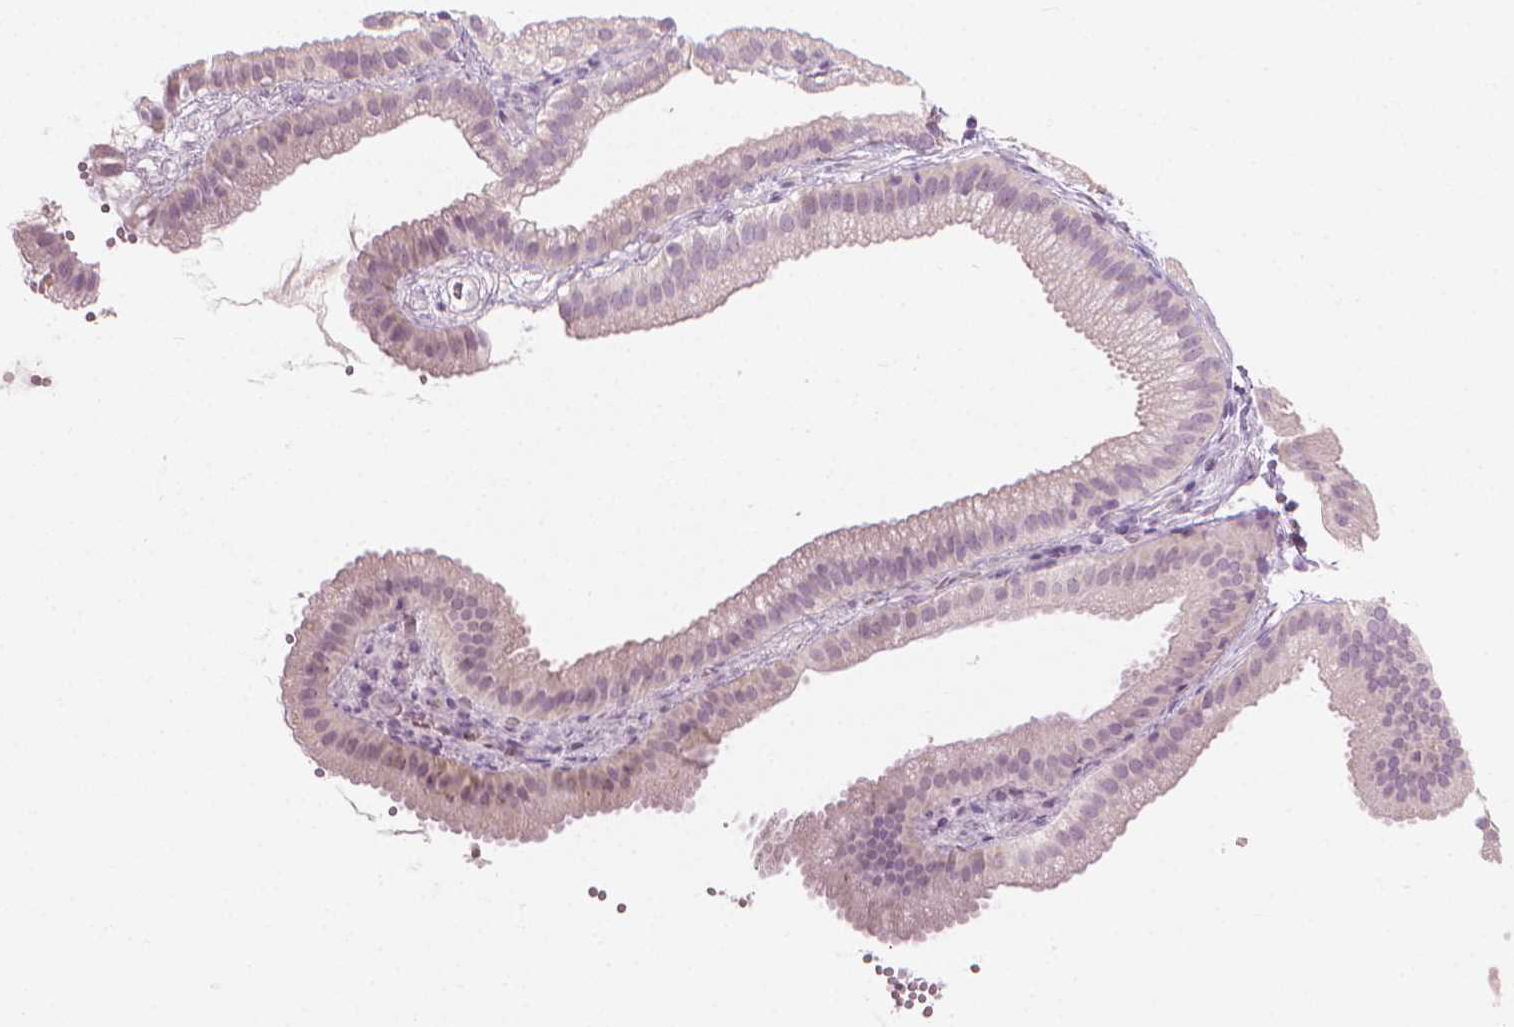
{"staining": {"intensity": "negative", "quantity": "none", "location": "none"}, "tissue": "gallbladder", "cell_type": "Glandular cells", "image_type": "normal", "snomed": [{"axis": "morphology", "description": "Normal tissue, NOS"}, {"axis": "topography", "description": "Gallbladder"}], "caption": "An IHC histopathology image of normal gallbladder is shown. There is no staining in glandular cells of gallbladder.", "gene": "CFAP126", "patient": {"sex": "female", "age": 63}}